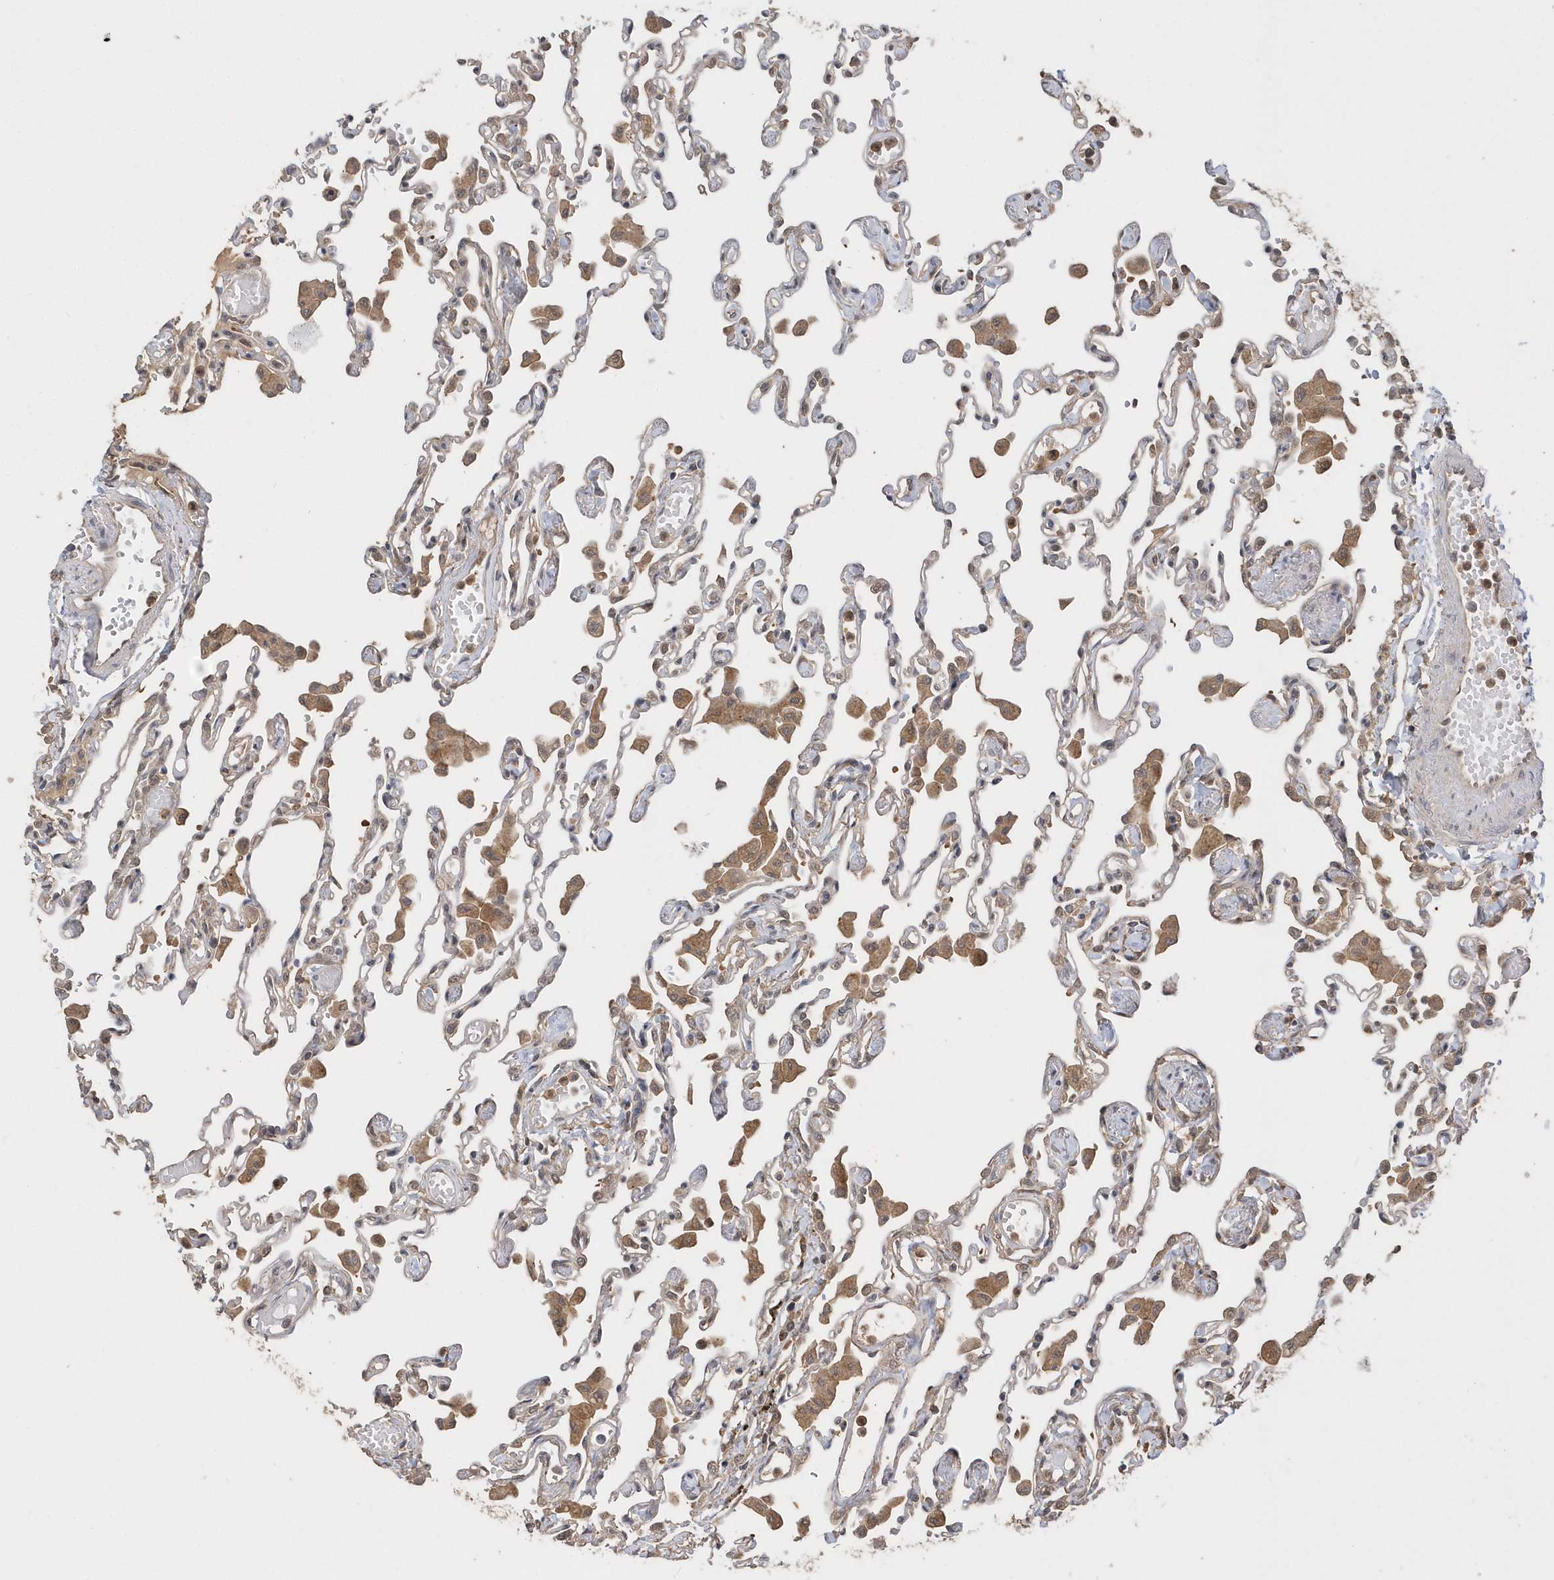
{"staining": {"intensity": "moderate", "quantity": "<25%", "location": "cytoplasmic/membranous"}, "tissue": "lung", "cell_type": "Alveolar cells", "image_type": "normal", "snomed": [{"axis": "morphology", "description": "Normal tissue, NOS"}, {"axis": "topography", "description": "Bronchus"}, {"axis": "topography", "description": "Lung"}], "caption": "Lung stained with a brown dye exhibits moderate cytoplasmic/membranous positive staining in about <25% of alveolar cells.", "gene": "RPEL1", "patient": {"sex": "female", "age": 49}}